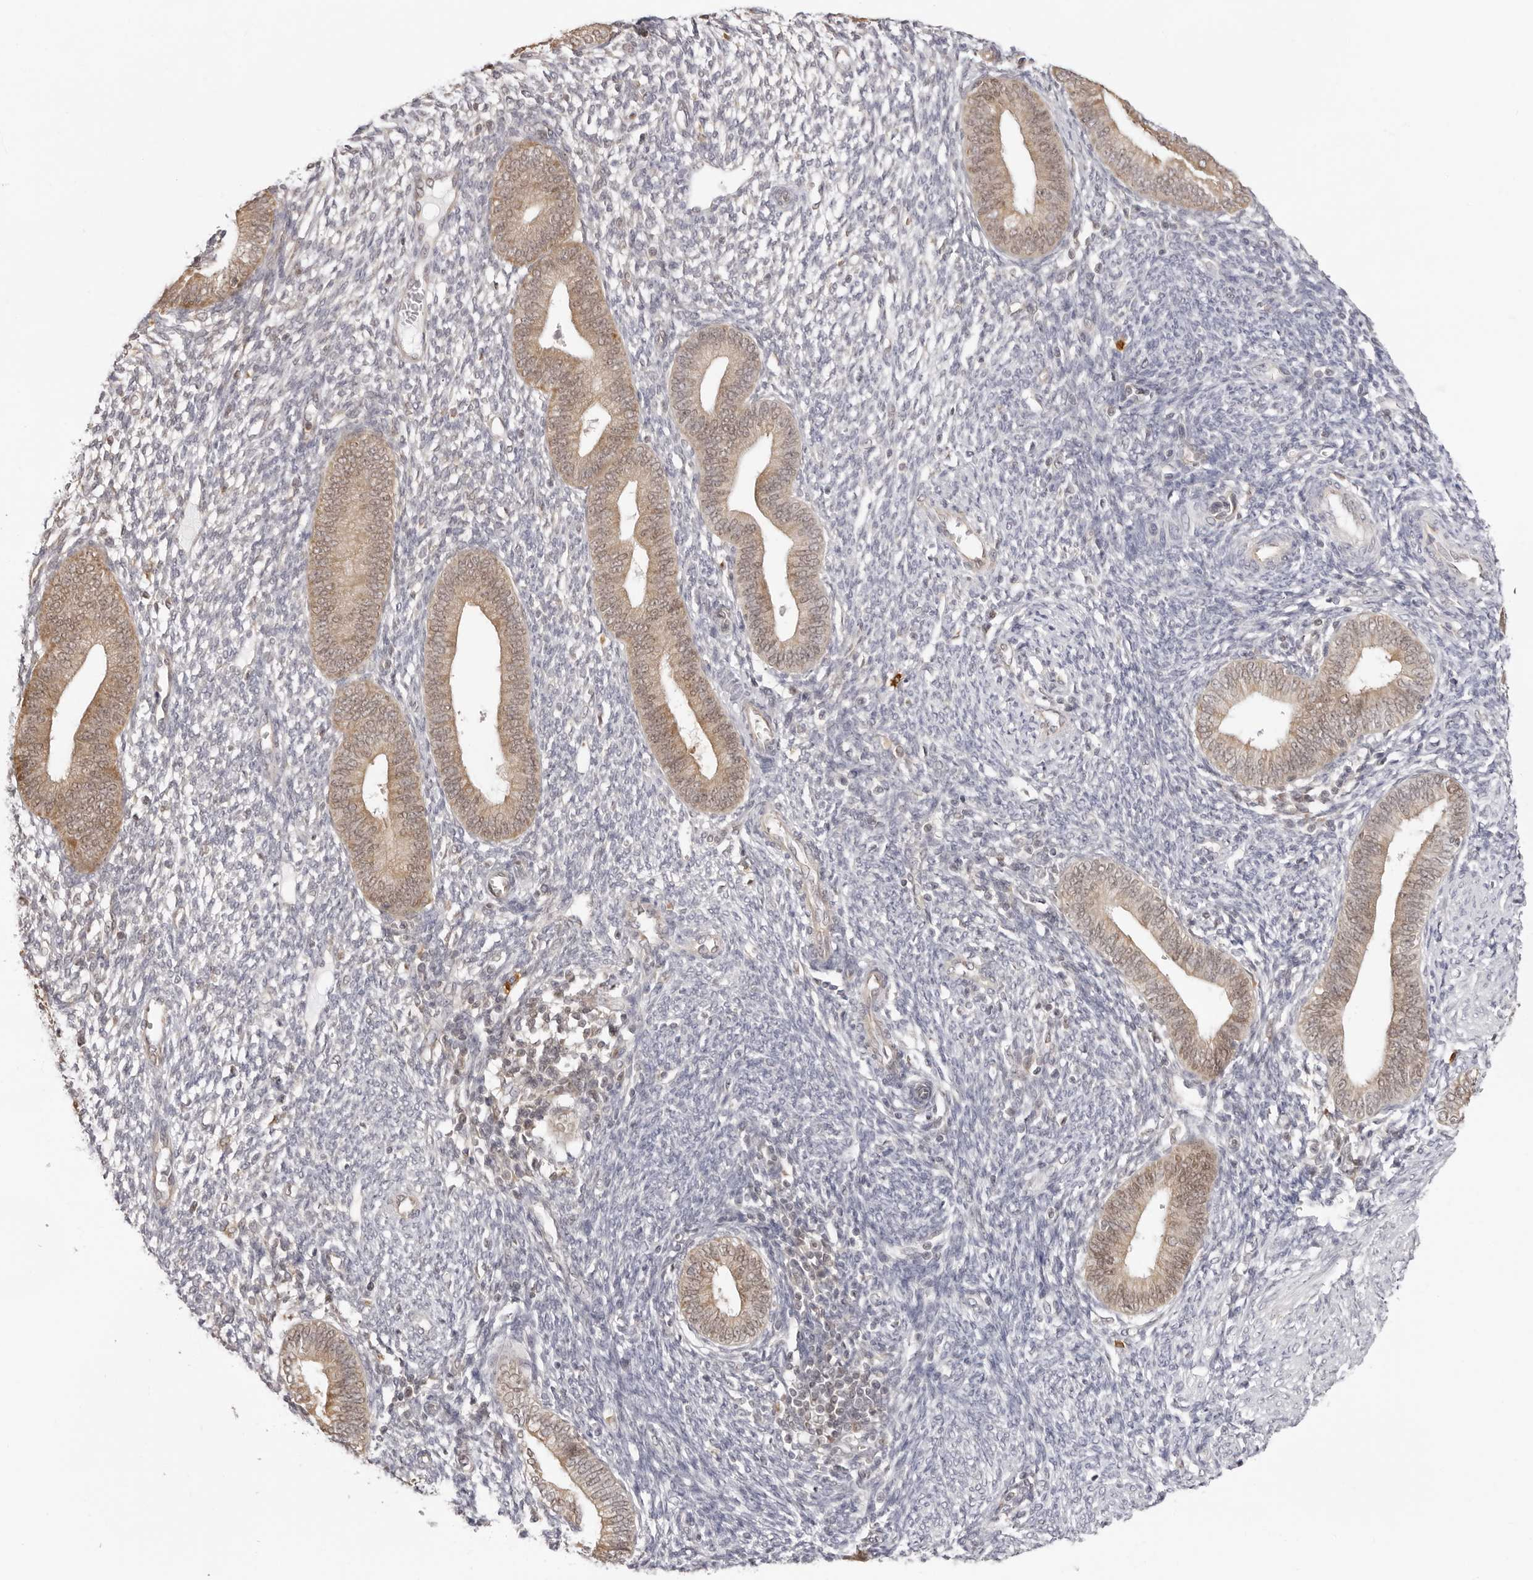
{"staining": {"intensity": "negative", "quantity": "none", "location": "none"}, "tissue": "endometrium", "cell_type": "Cells in endometrial stroma", "image_type": "normal", "snomed": [{"axis": "morphology", "description": "Normal tissue, NOS"}, {"axis": "topography", "description": "Endometrium"}], "caption": "Cells in endometrial stroma show no significant protein staining in unremarkable endometrium. (Stains: DAB immunohistochemistry (IHC) with hematoxylin counter stain, Microscopy: brightfield microscopy at high magnification).", "gene": "FDPS", "patient": {"sex": "female", "age": 46}}